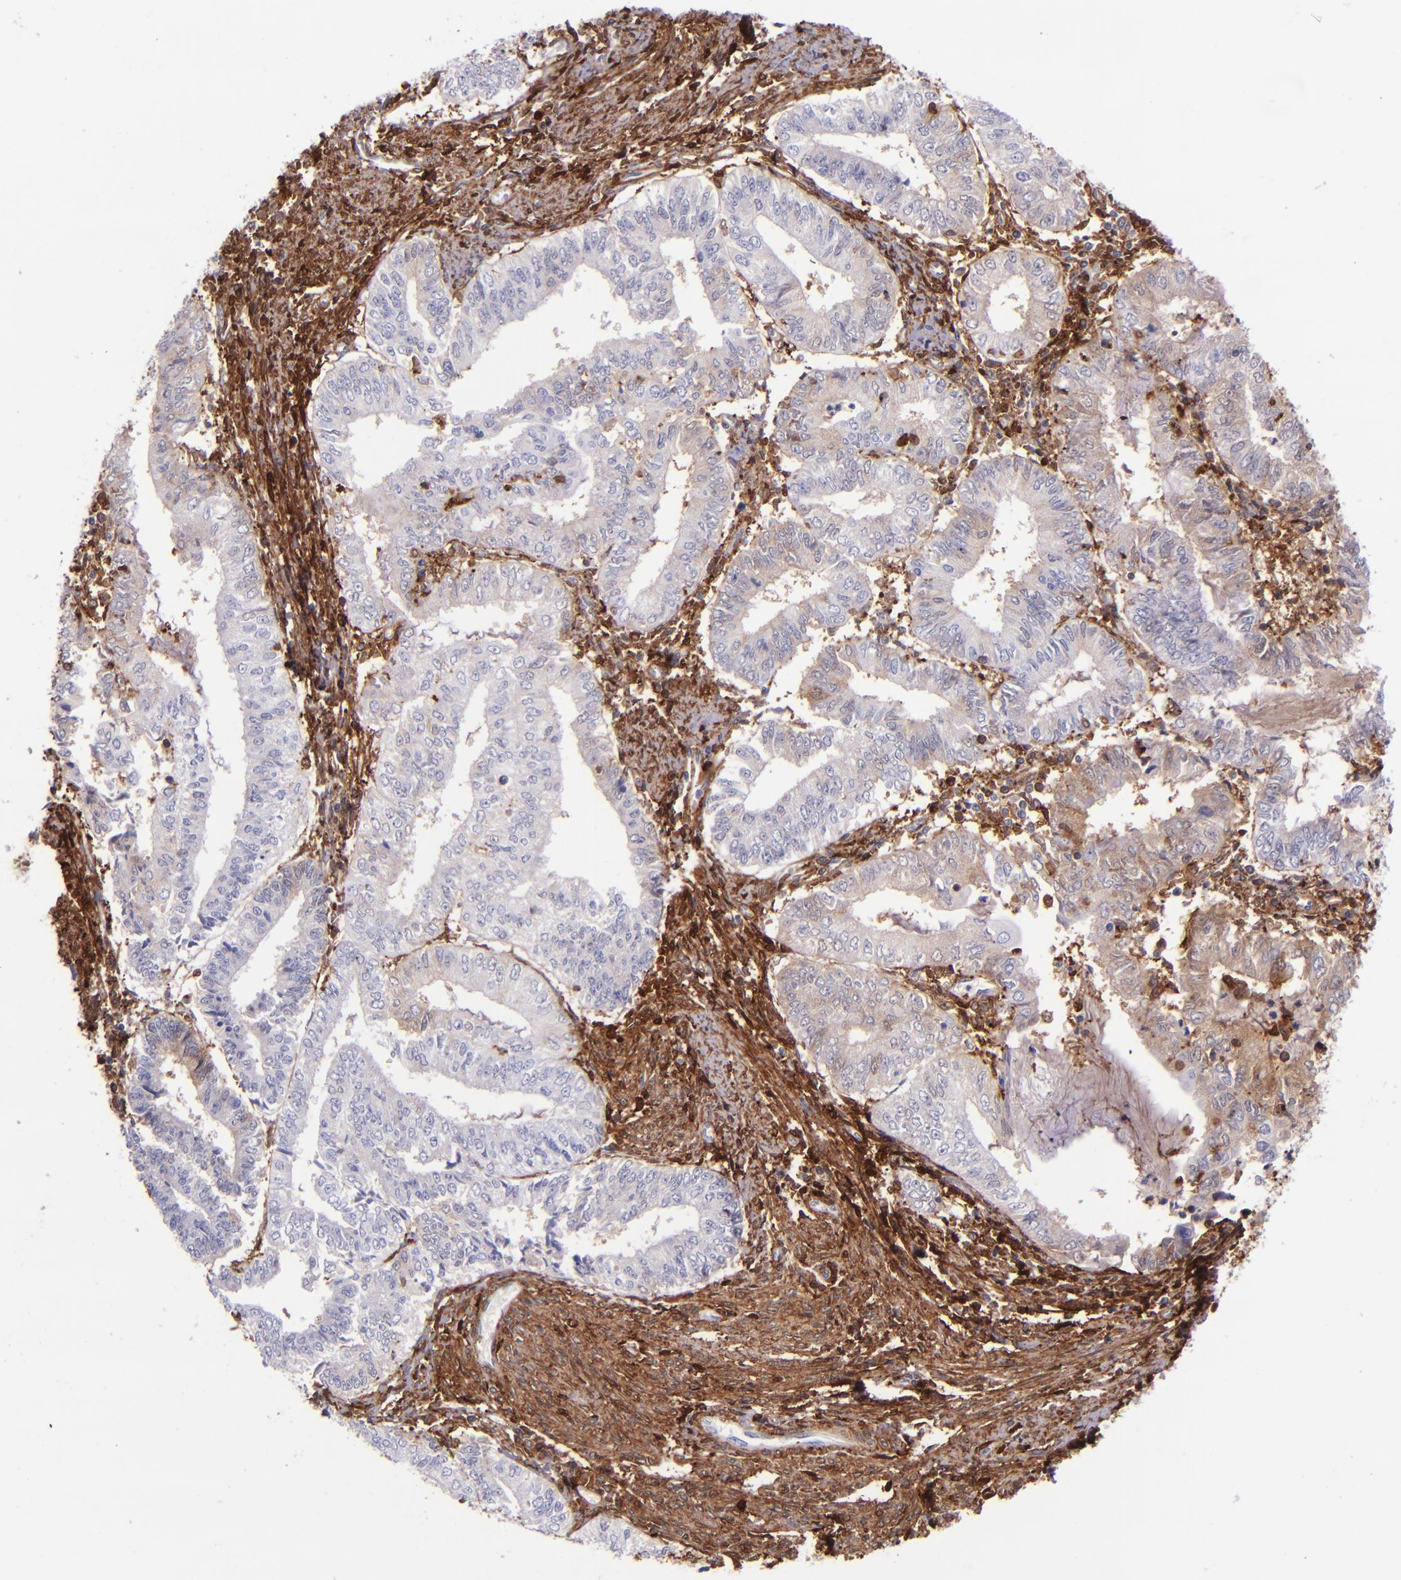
{"staining": {"intensity": "weak", "quantity": "<25%", "location": "cytoplasmic/membranous"}, "tissue": "endometrial cancer", "cell_type": "Tumor cells", "image_type": "cancer", "snomed": [{"axis": "morphology", "description": "Adenocarcinoma, NOS"}, {"axis": "topography", "description": "Endometrium"}], "caption": "Endometrial adenocarcinoma stained for a protein using immunohistochemistry reveals no positivity tumor cells.", "gene": "LGALS1", "patient": {"sex": "female", "age": 66}}